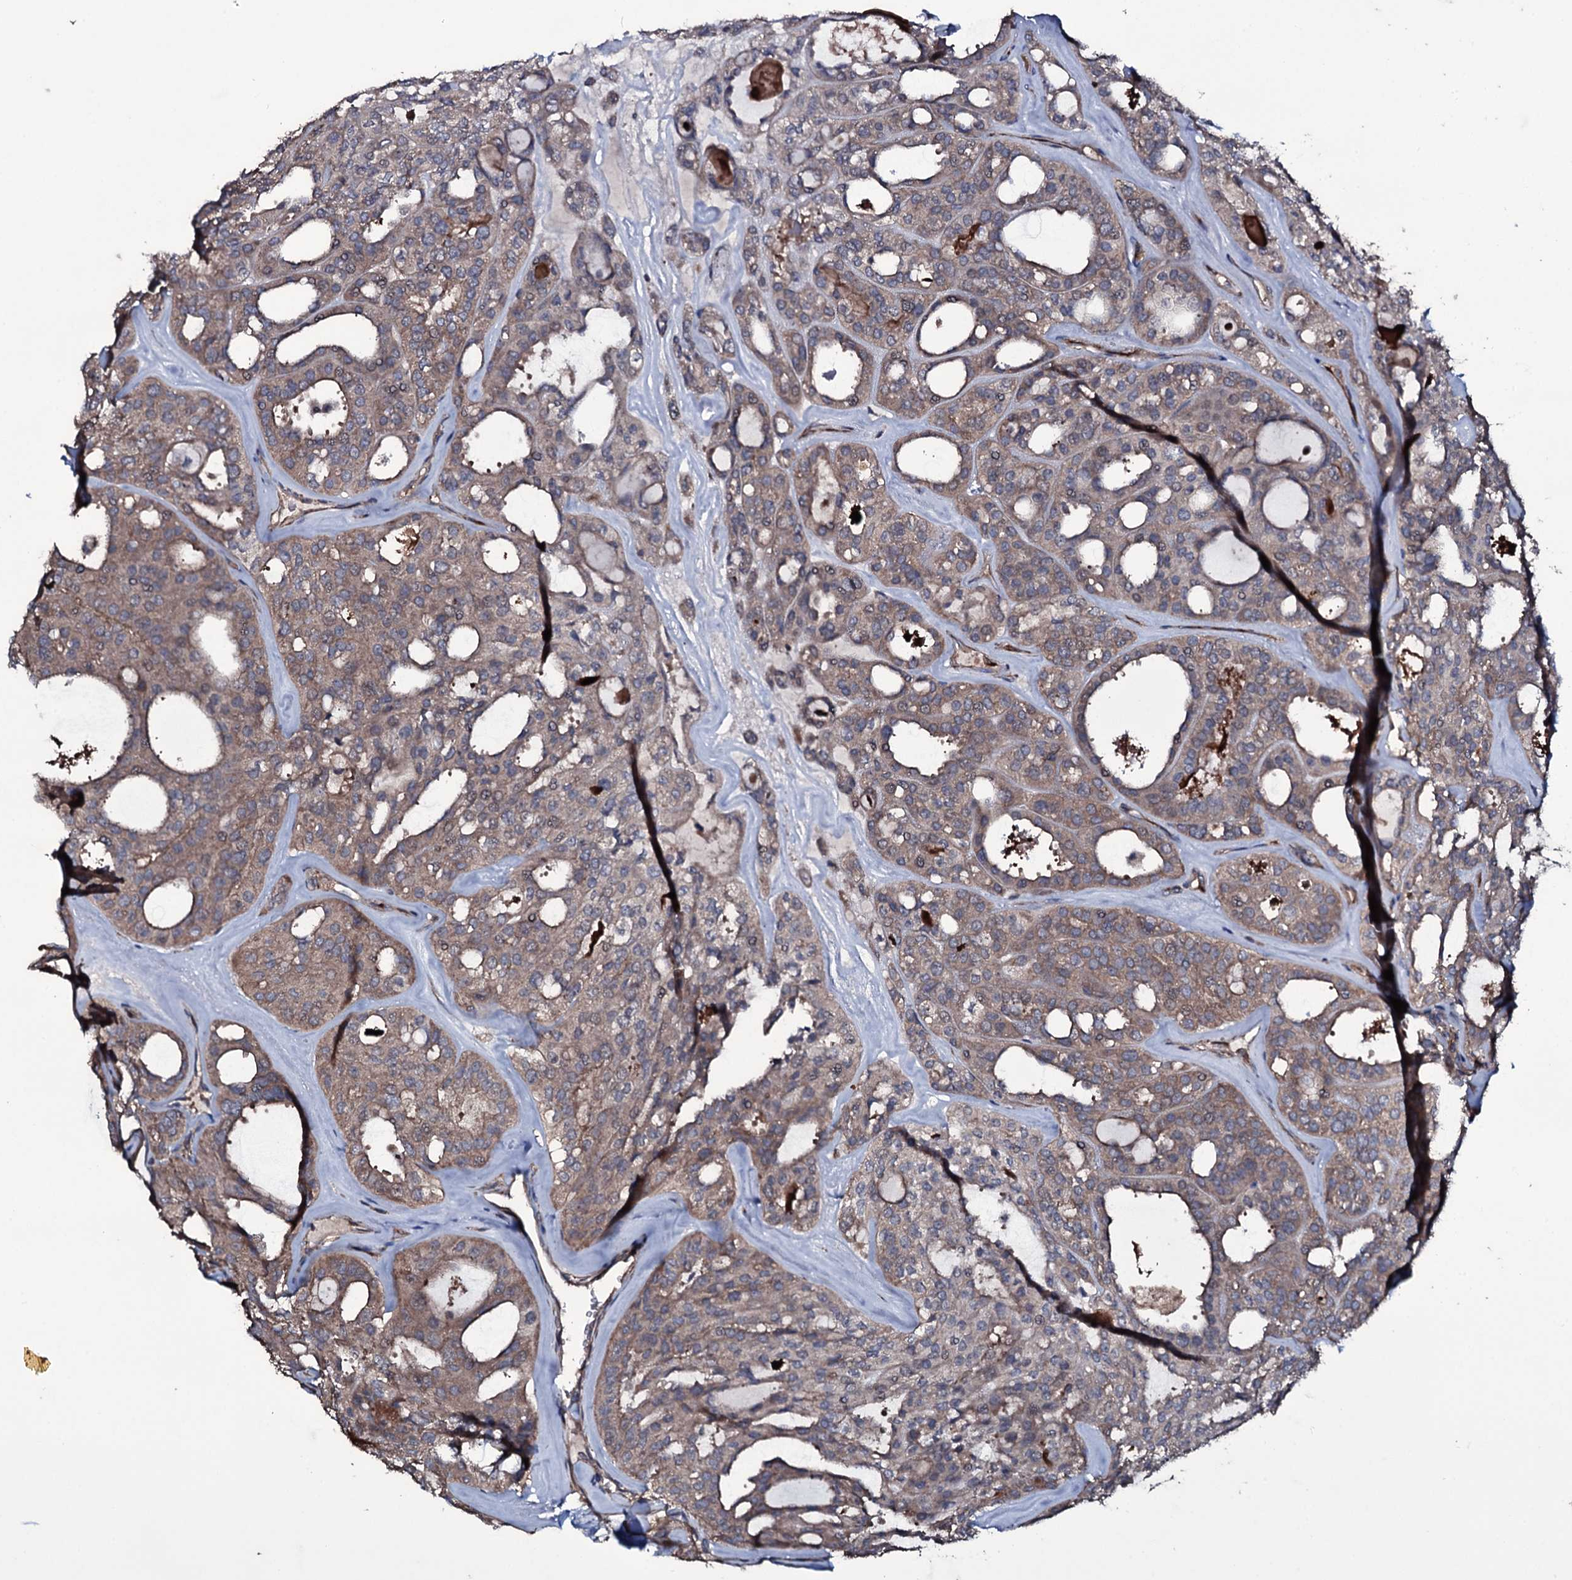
{"staining": {"intensity": "weak", "quantity": ">75%", "location": "cytoplasmic/membranous"}, "tissue": "thyroid cancer", "cell_type": "Tumor cells", "image_type": "cancer", "snomed": [{"axis": "morphology", "description": "Follicular adenoma carcinoma, NOS"}, {"axis": "topography", "description": "Thyroid gland"}], "caption": "This photomicrograph exhibits immunohistochemistry staining of human follicular adenoma carcinoma (thyroid), with low weak cytoplasmic/membranous positivity in about >75% of tumor cells.", "gene": "WIPF3", "patient": {"sex": "male", "age": 75}}